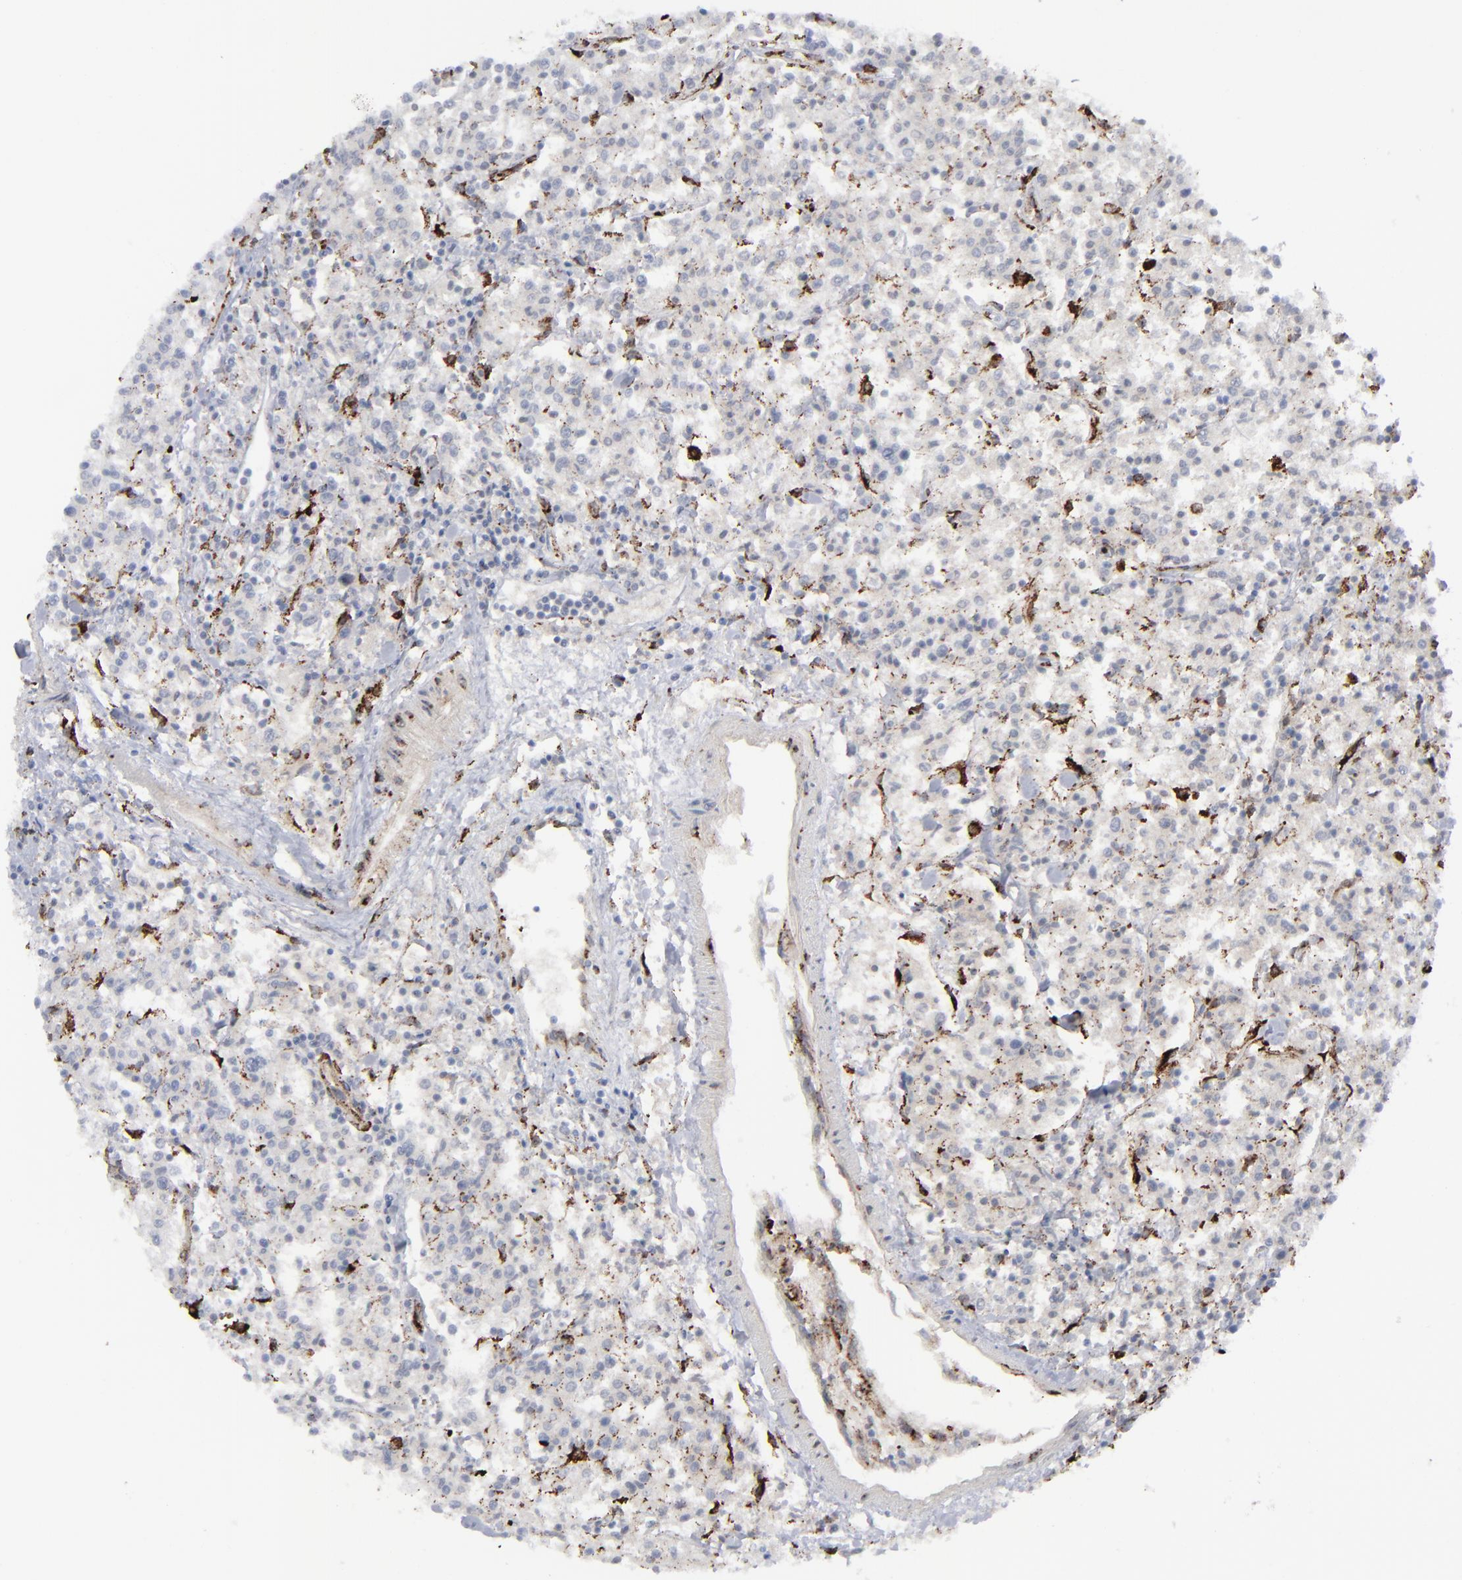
{"staining": {"intensity": "negative", "quantity": "none", "location": "none"}, "tissue": "lymphoma", "cell_type": "Tumor cells", "image_type": "cancer", "snomed": [{"axis": "morphology", "description": "Malignant lymphoma, non-Hodgkin's type, Low grade"}, {"axis": "topography", "description": "Small intestine"}], "caption": "The photomicrograph demonstrates no significant positivity in tumor cells of low-grade malignant lymphoma, non-Hodgkin's type.", "gene": "SPARC", "patient": {"sex": "female", "age": 59}}